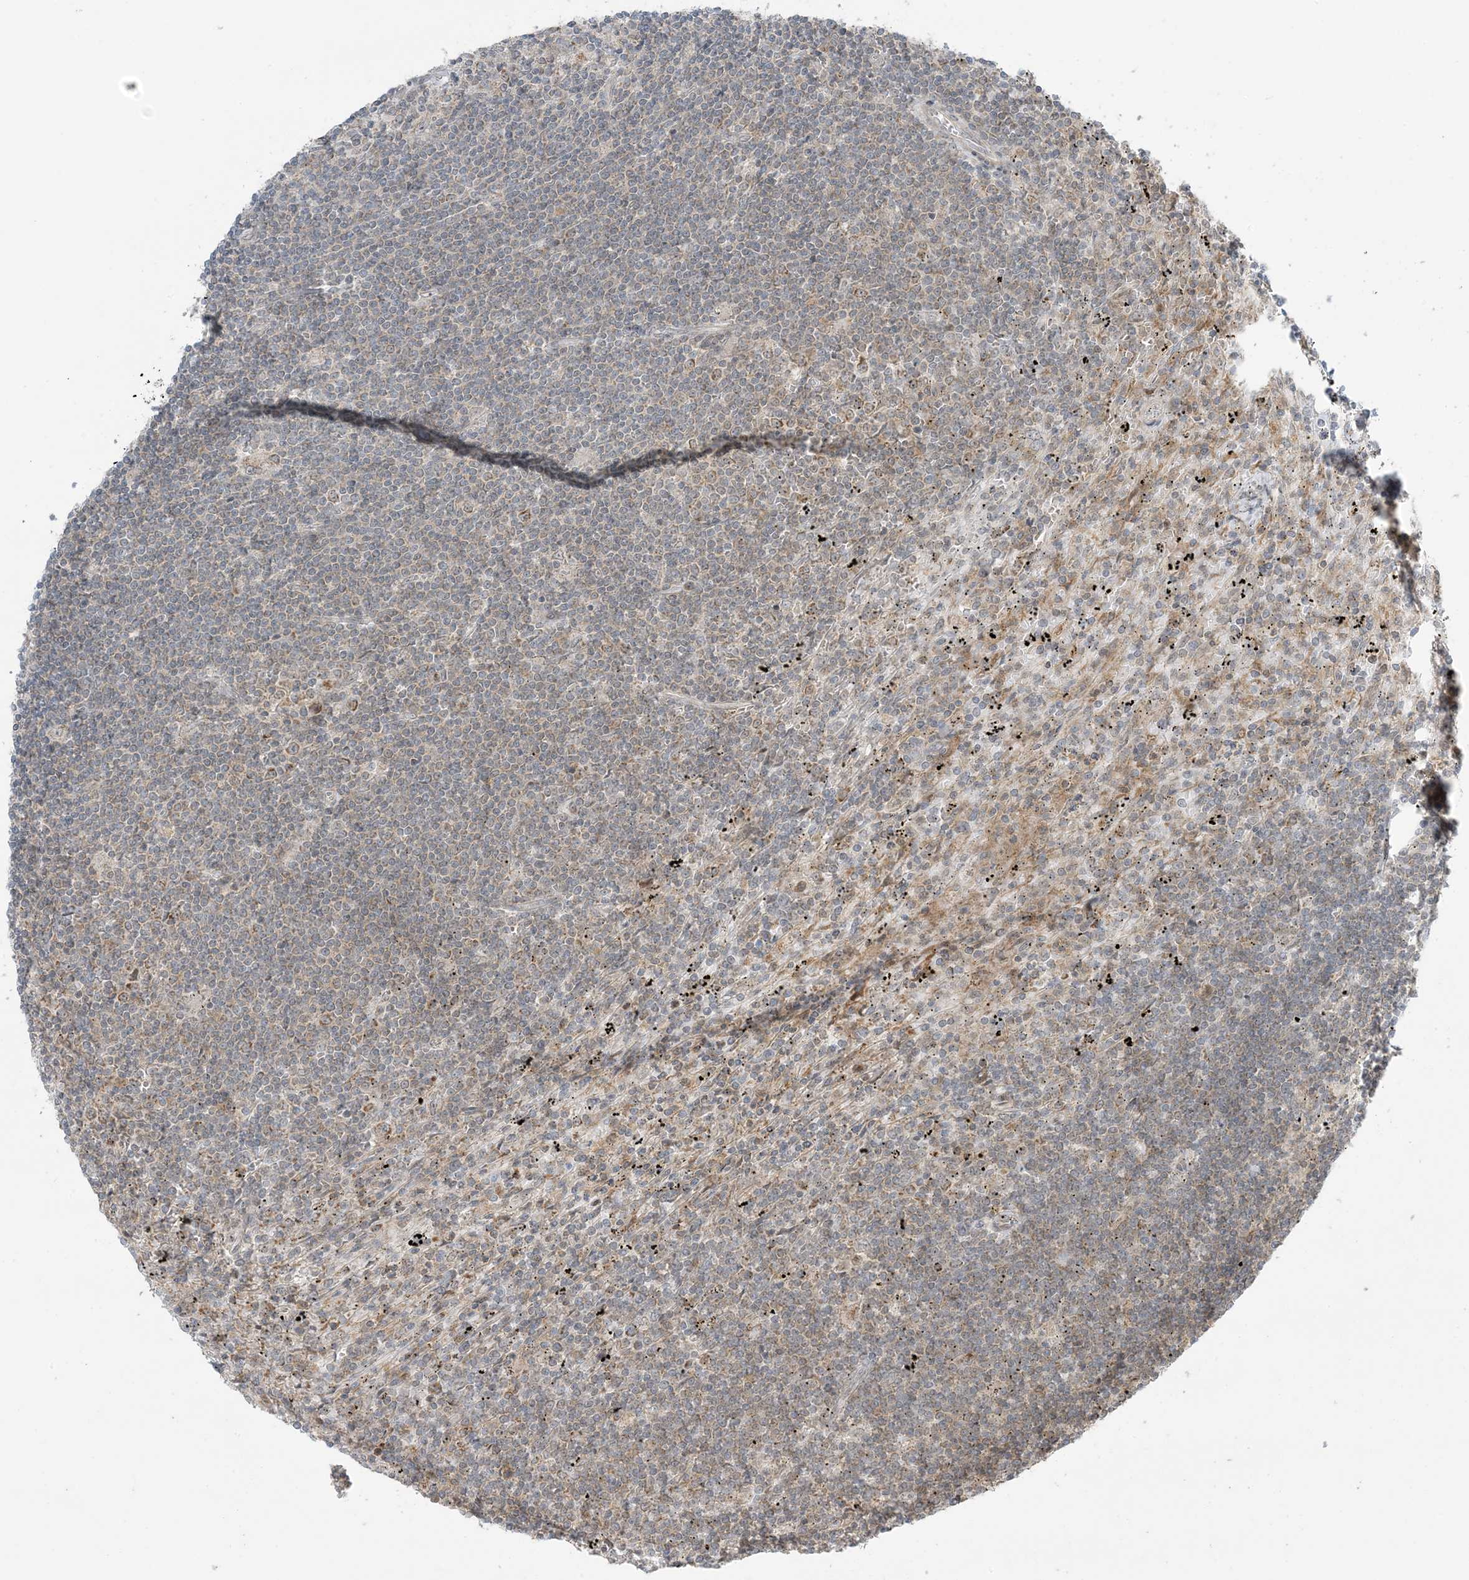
{"staining": {"intensity": "weak", "quantity": "<25%", "location": "cytoplasmic/membranous"}, "tissue": "lymphoma", "cell_type": "Tumor cells", "image_type": "cancer", "snomed": [{"axis": "morphology", "description": "Malignant lymphoma, non-Hodgkin's type, Low grade"}, {"axis": "topography", "description": "Spleen"}], "caption": "Immunohistochemistry (IHC) of human low-grade malignant lymphoma, non-Hodgkin's type demonstrates no expression in tumor cells.", "gene": "PHLDB2", "patient": {"sex": "male", "age": 76}}